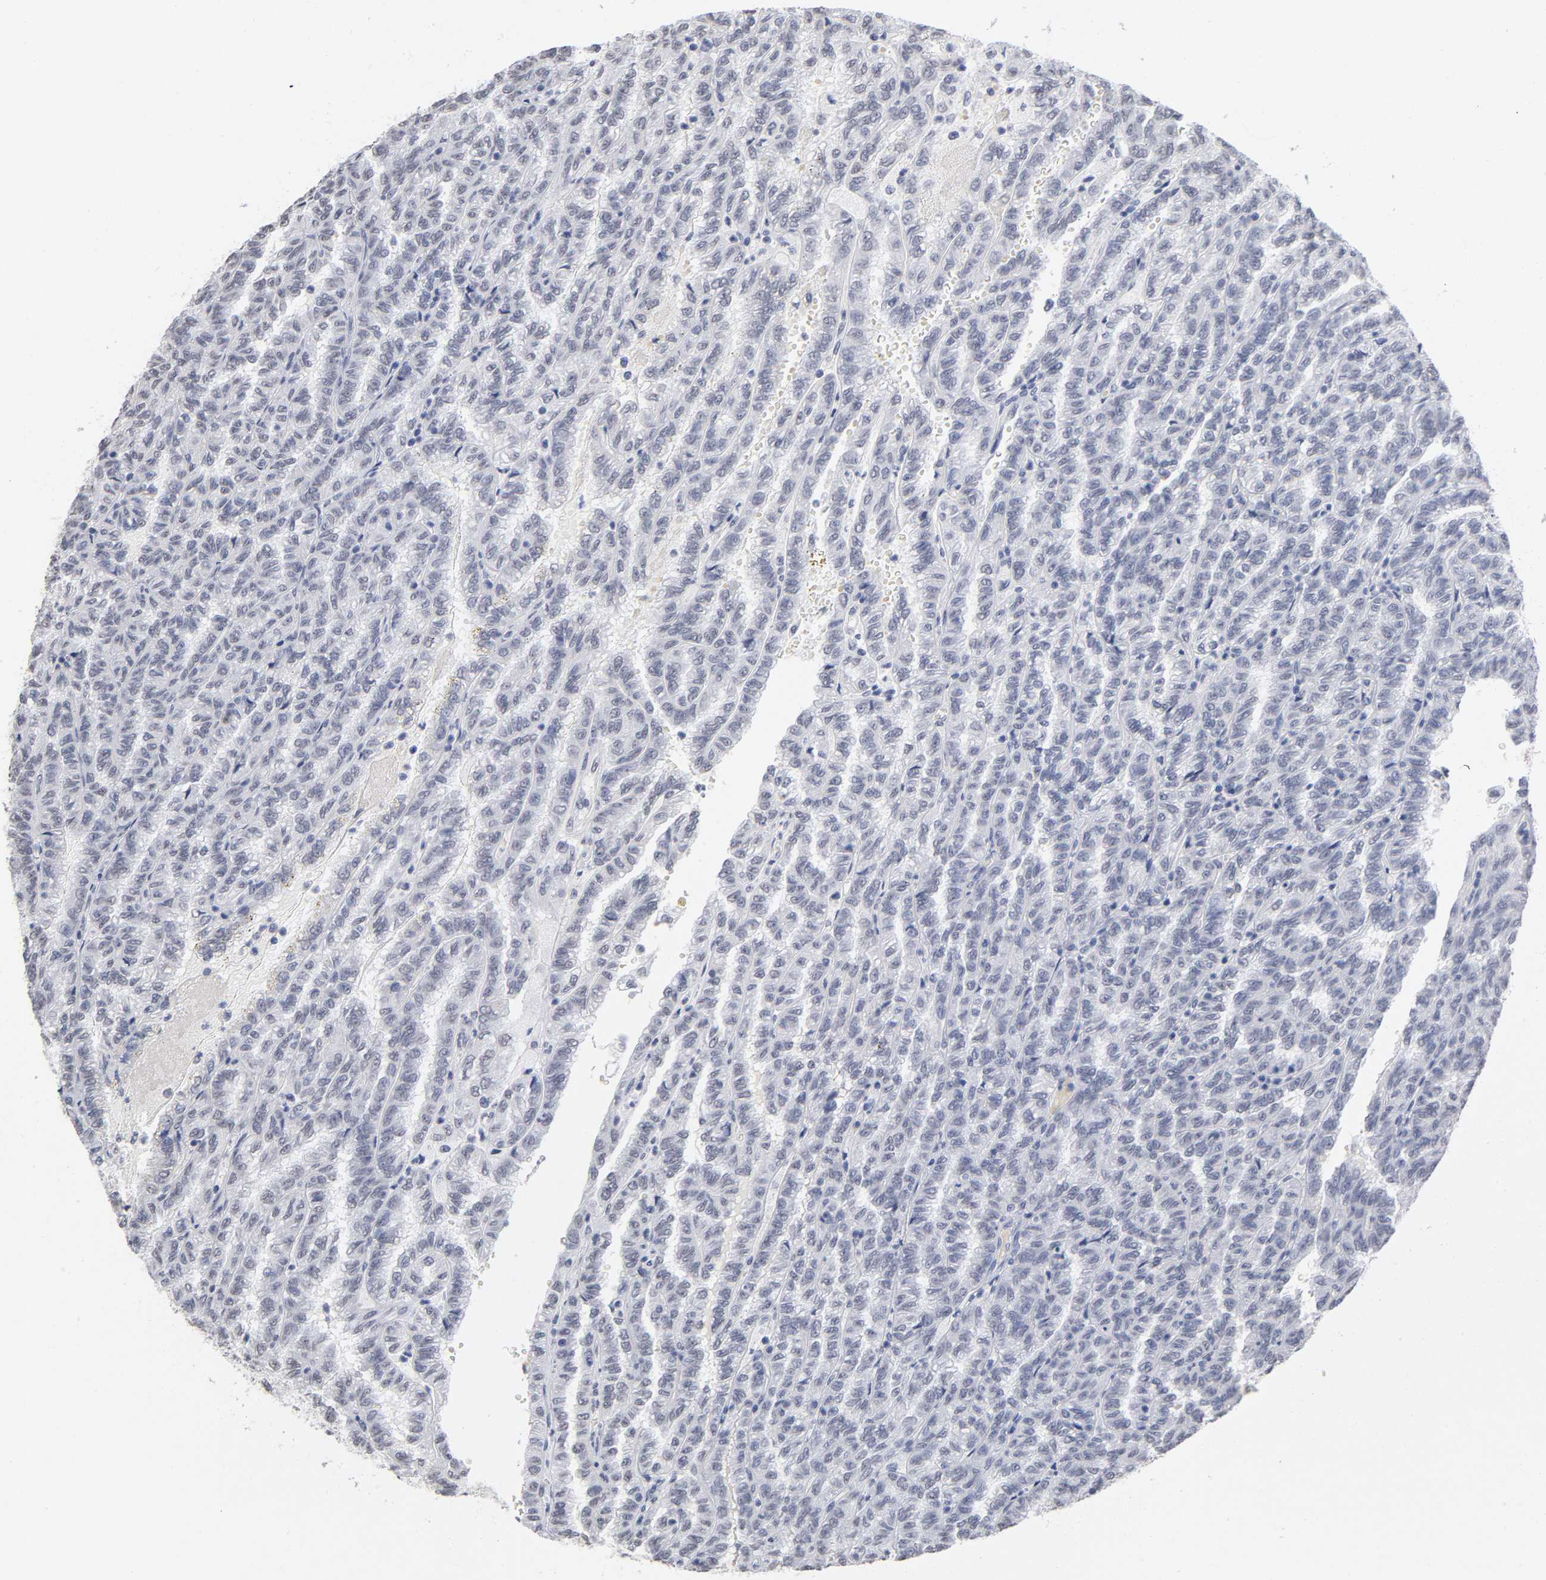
{"staining": {"intensity": "negative", "quantity": "none", "location": "none"}, "tissue": "renal cancer", "cell_type": "Tumor cells", "image_type": "cancer", "snomed": [{"axis": "morphology", "description": "Inflammation, NOS"}, {"axis": "morphology", "description": "Adenocarcinoma, NOS"}, {"axis": "topography", "description": "Kidney"}], "caption": "Tumor cells are negative for protein expression in human adenocarcinoma (renal).", "gene": "CRABP2", "patient": {"sex": "male", "age": 68}}